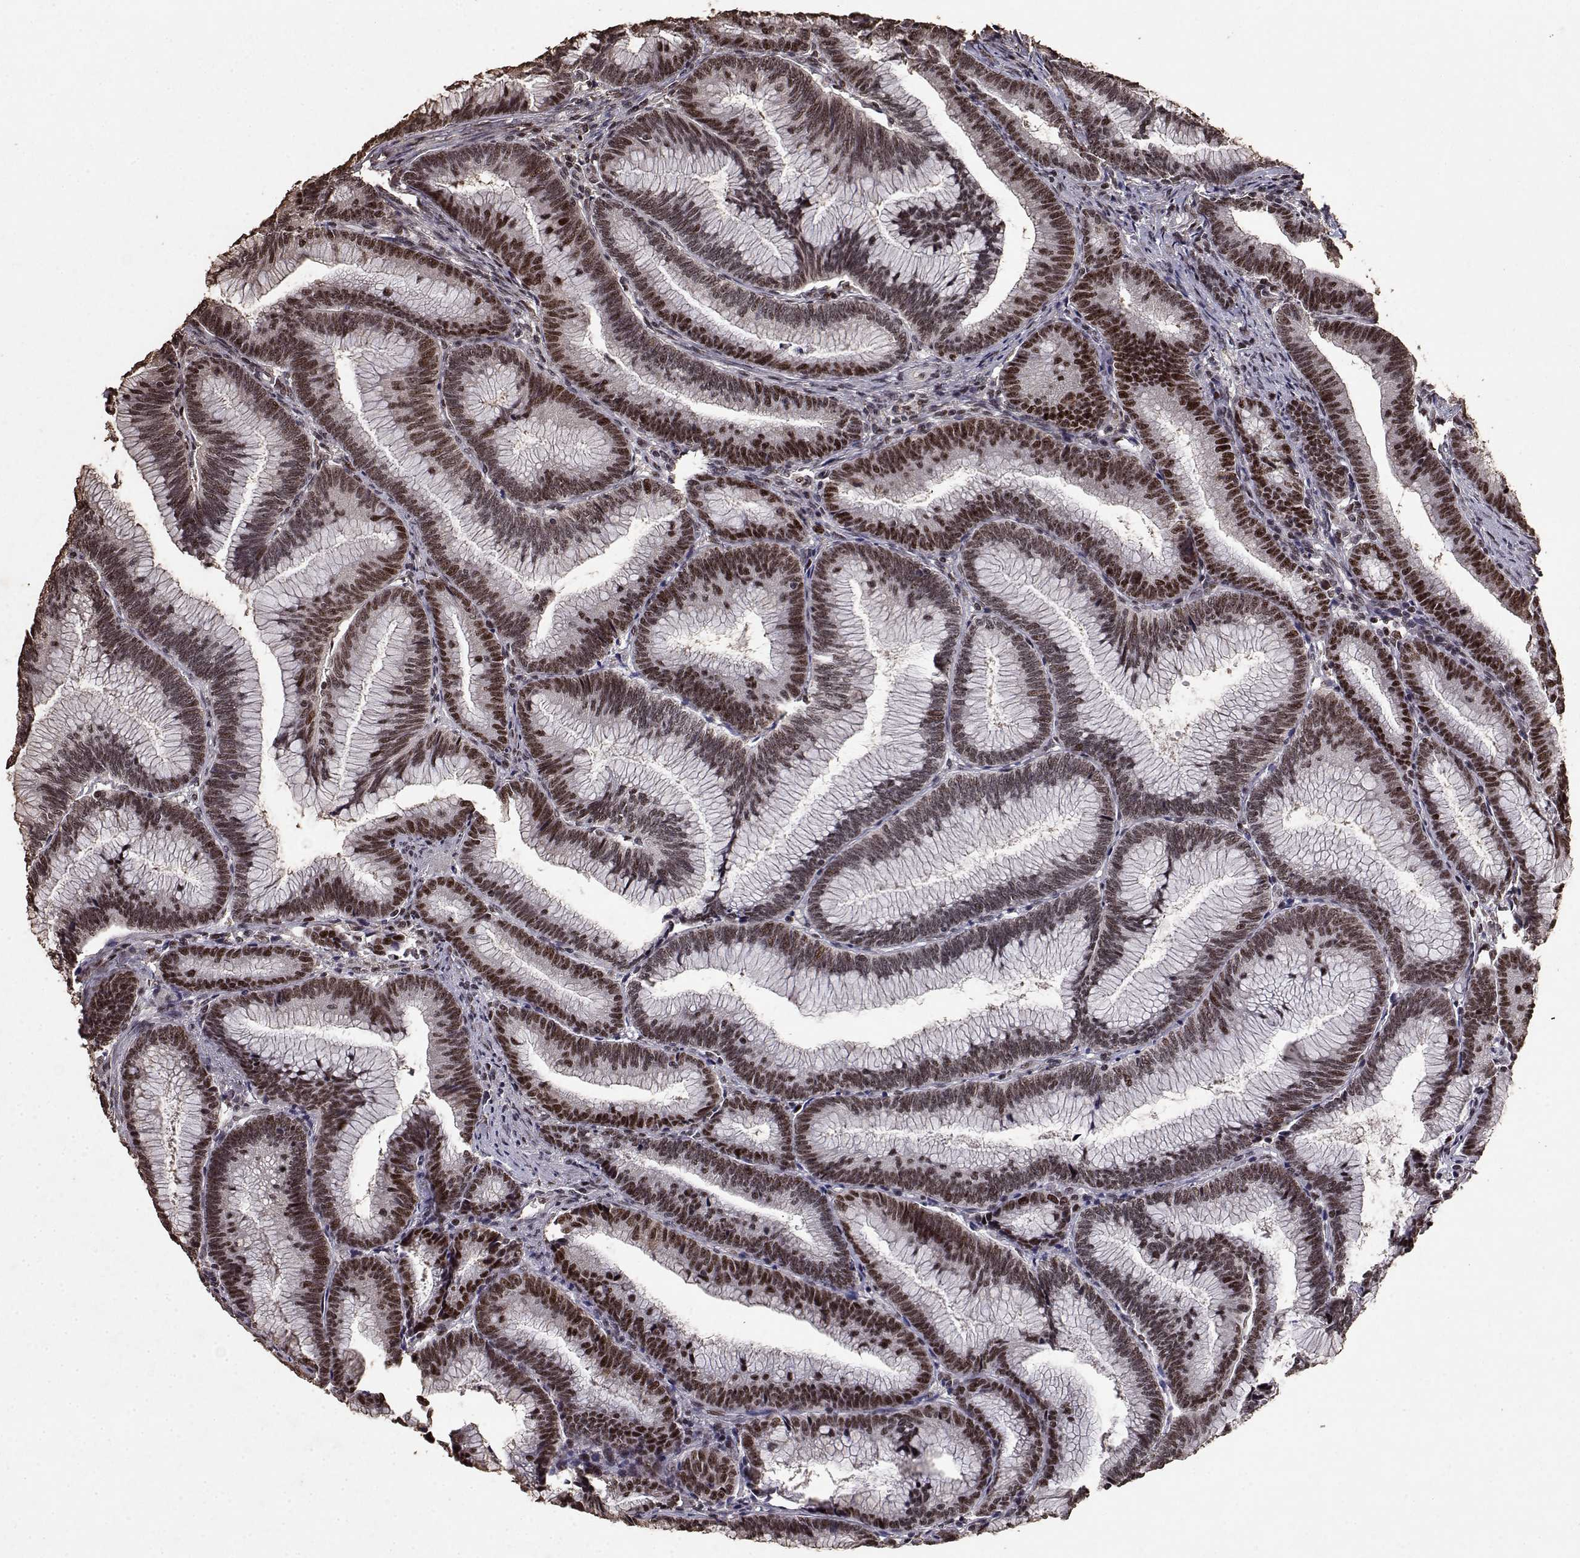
{"staining": {"intensity": "strong", "quantity": ">75%", "location": "nuclear"}, "tissue": "colorectal cancer", "cell_type": "Tumor cells", "image_type": "cancer", "snomed": [{"axis": "morphology", "description": "Adenocarcinoma, NOS"}, {"axis": "topography", "description": "Colon"}], "caption": "Immunohistochemistry (IHC) micrograph of colorectal cancer (adenocarcinoma) stained for a protein (brown), which demonstrates high levels of strong nuclear staining in about >75% of tumor cells.", "gene": "TOE1", "patient": {"sex": "female", "age": 78}}